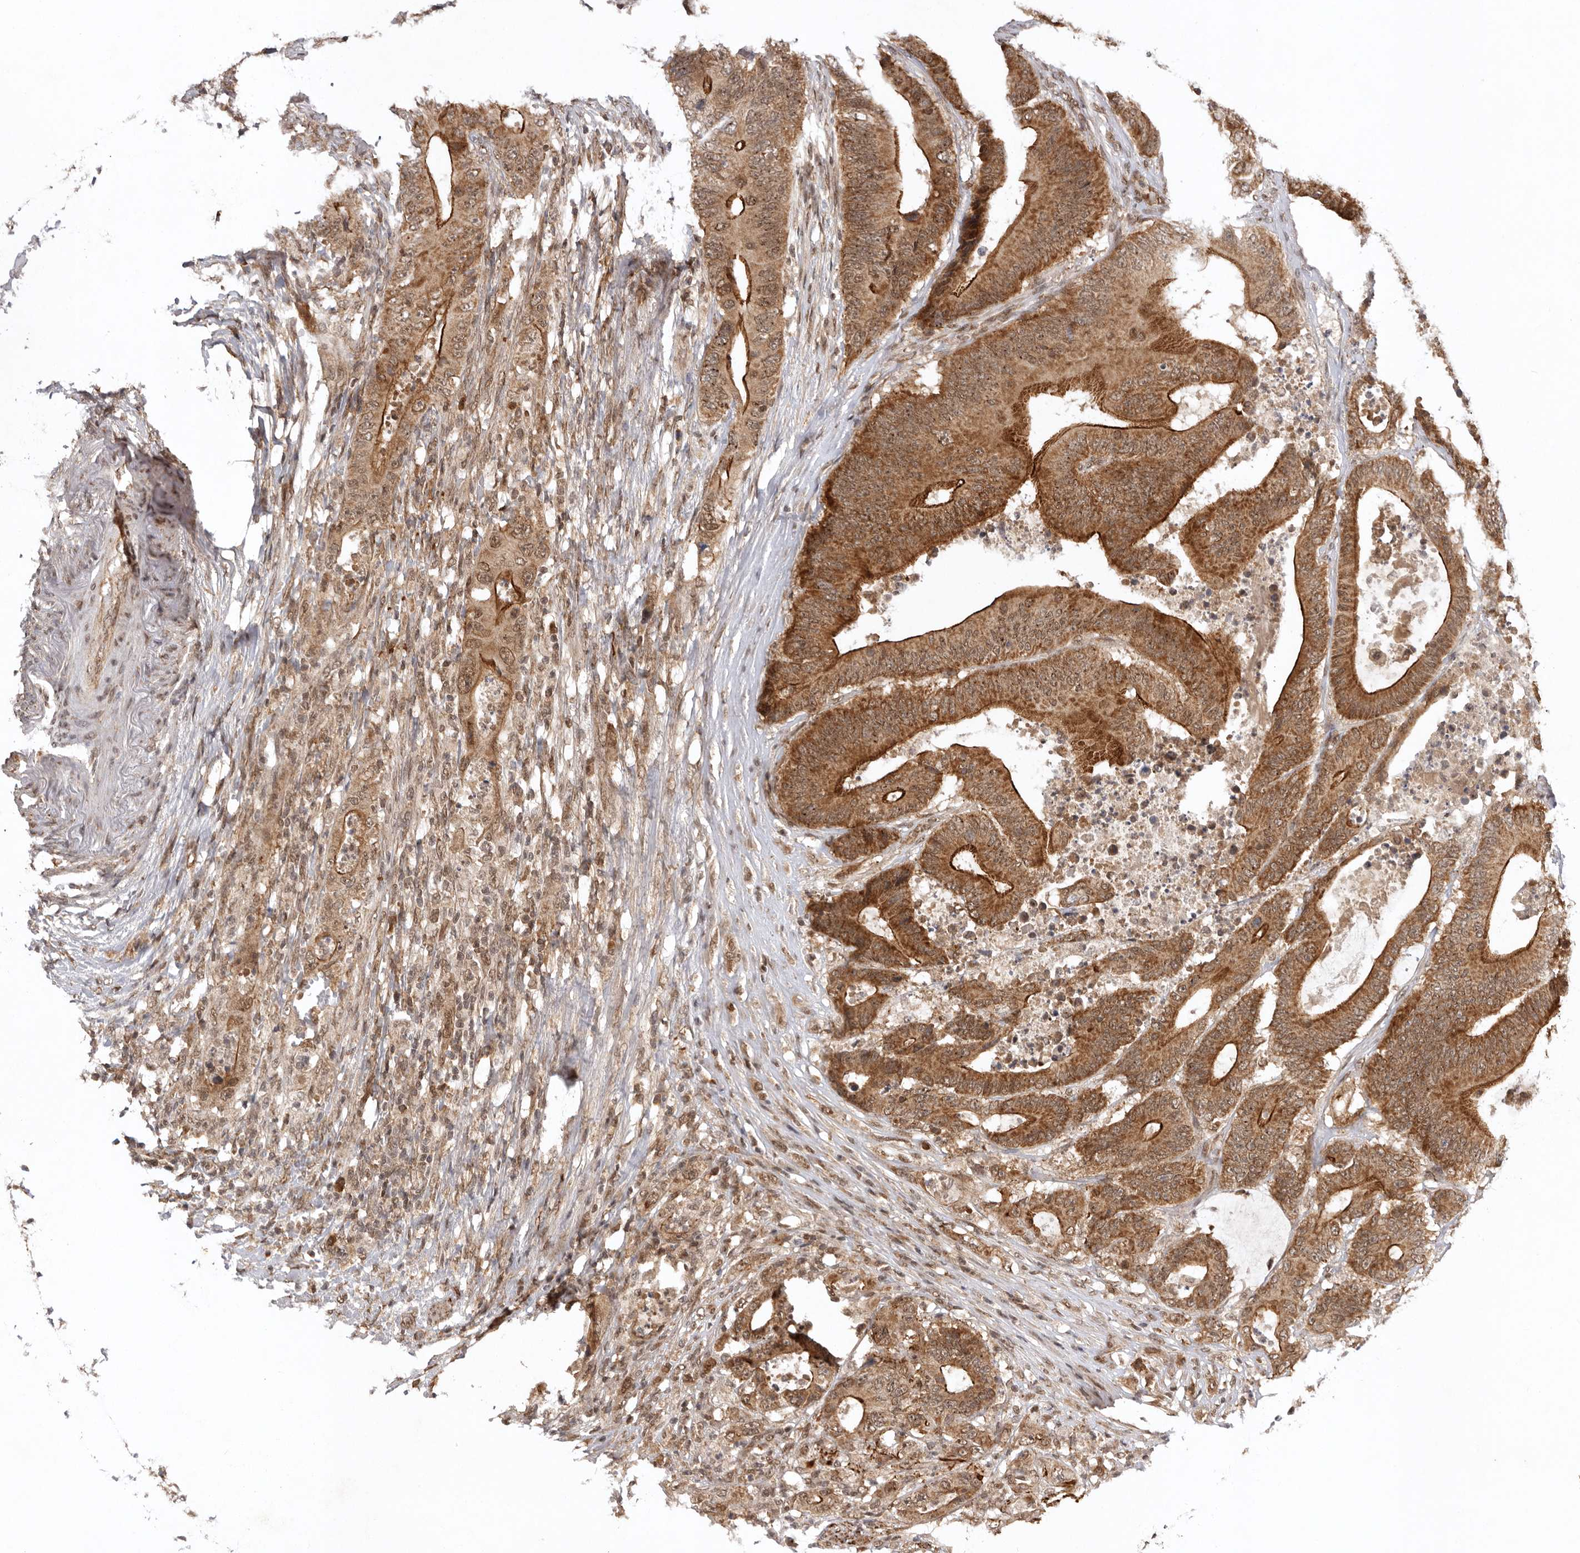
{"staining": {"intensity": "moderate", "quantity": ">75%", "location": "cytoplasmic/membranous,nuclear"}, "tissue": "colorectal cancer", "cell_type": "Tumor cells", "image_type": "cancer", "snomed": [{"axis": "morphology", "description": "Adenocarcinoma, NOS"}, {"axis": "topography", "description": "Colon"}], "caption": "This histopathology image displays immunohistochemistry (IHC) staining of human colorectal cancer, with medium moderate cytoplasmic/membranous and nuclear staining in approximately >75% of tumor cells.", "gene": "TARS2", "patient": {"sex": "male", "age": 83}}